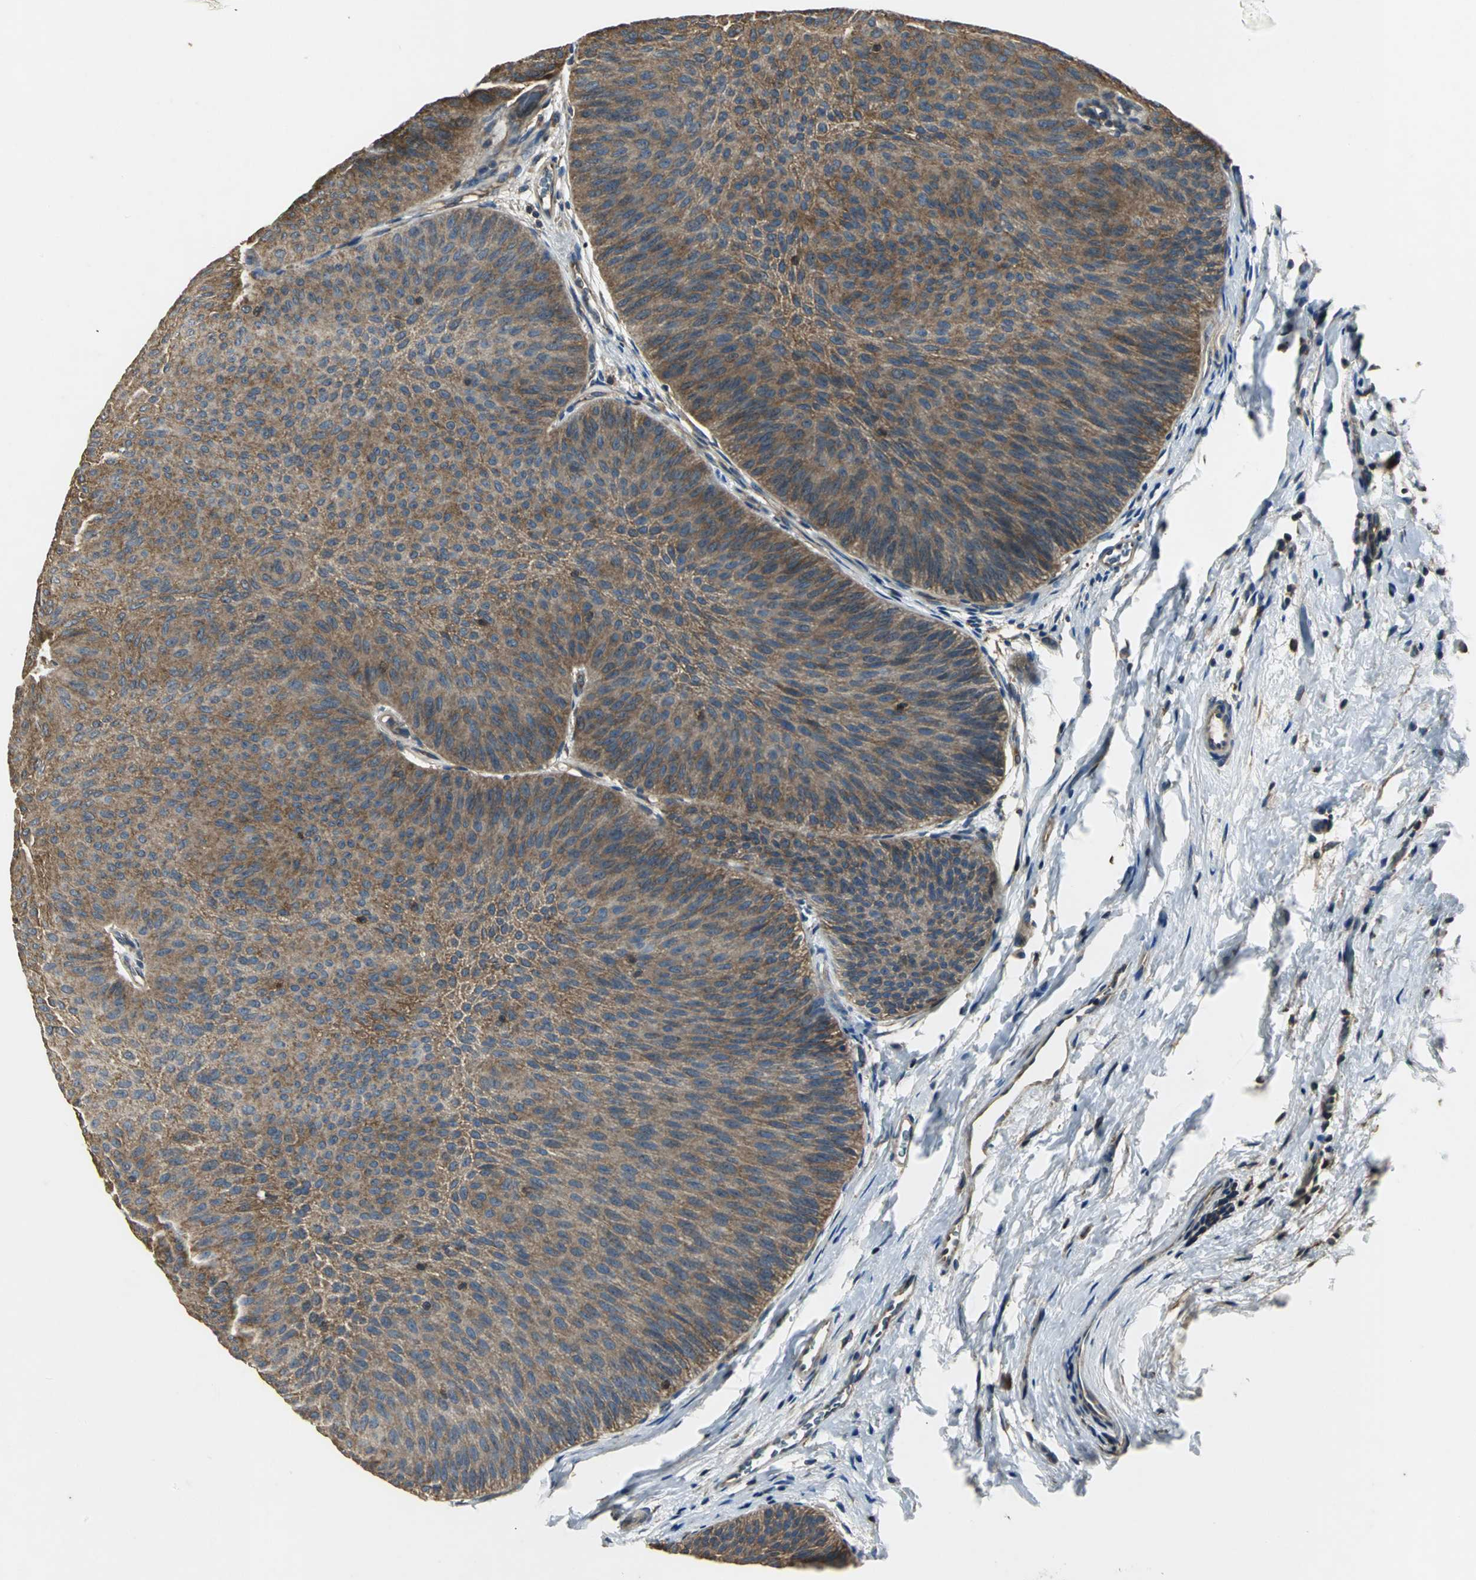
{"staining": {"intensity": "moderate", "quantity": ">75%", "location": "cytoplasmic/membranous"}, "tissue": "urothelial cancer", "cell_type": "Tumor cells", "image_type": "cancer", "snomed": [{"axis": "morphology", "description": "Urothelial carcinoma, Low grade"}, {"axis": "topography", "description": "Urinary bladder"}], "caption": "Immunohistochemistry of low-grade urothelial carcinoma reveals medium levels of moderate cytoplasmic/membranous staining in approximately >75% of tumor cells.", "gene": "IRF3", "patient": {"sex": "female", "age": 60}}